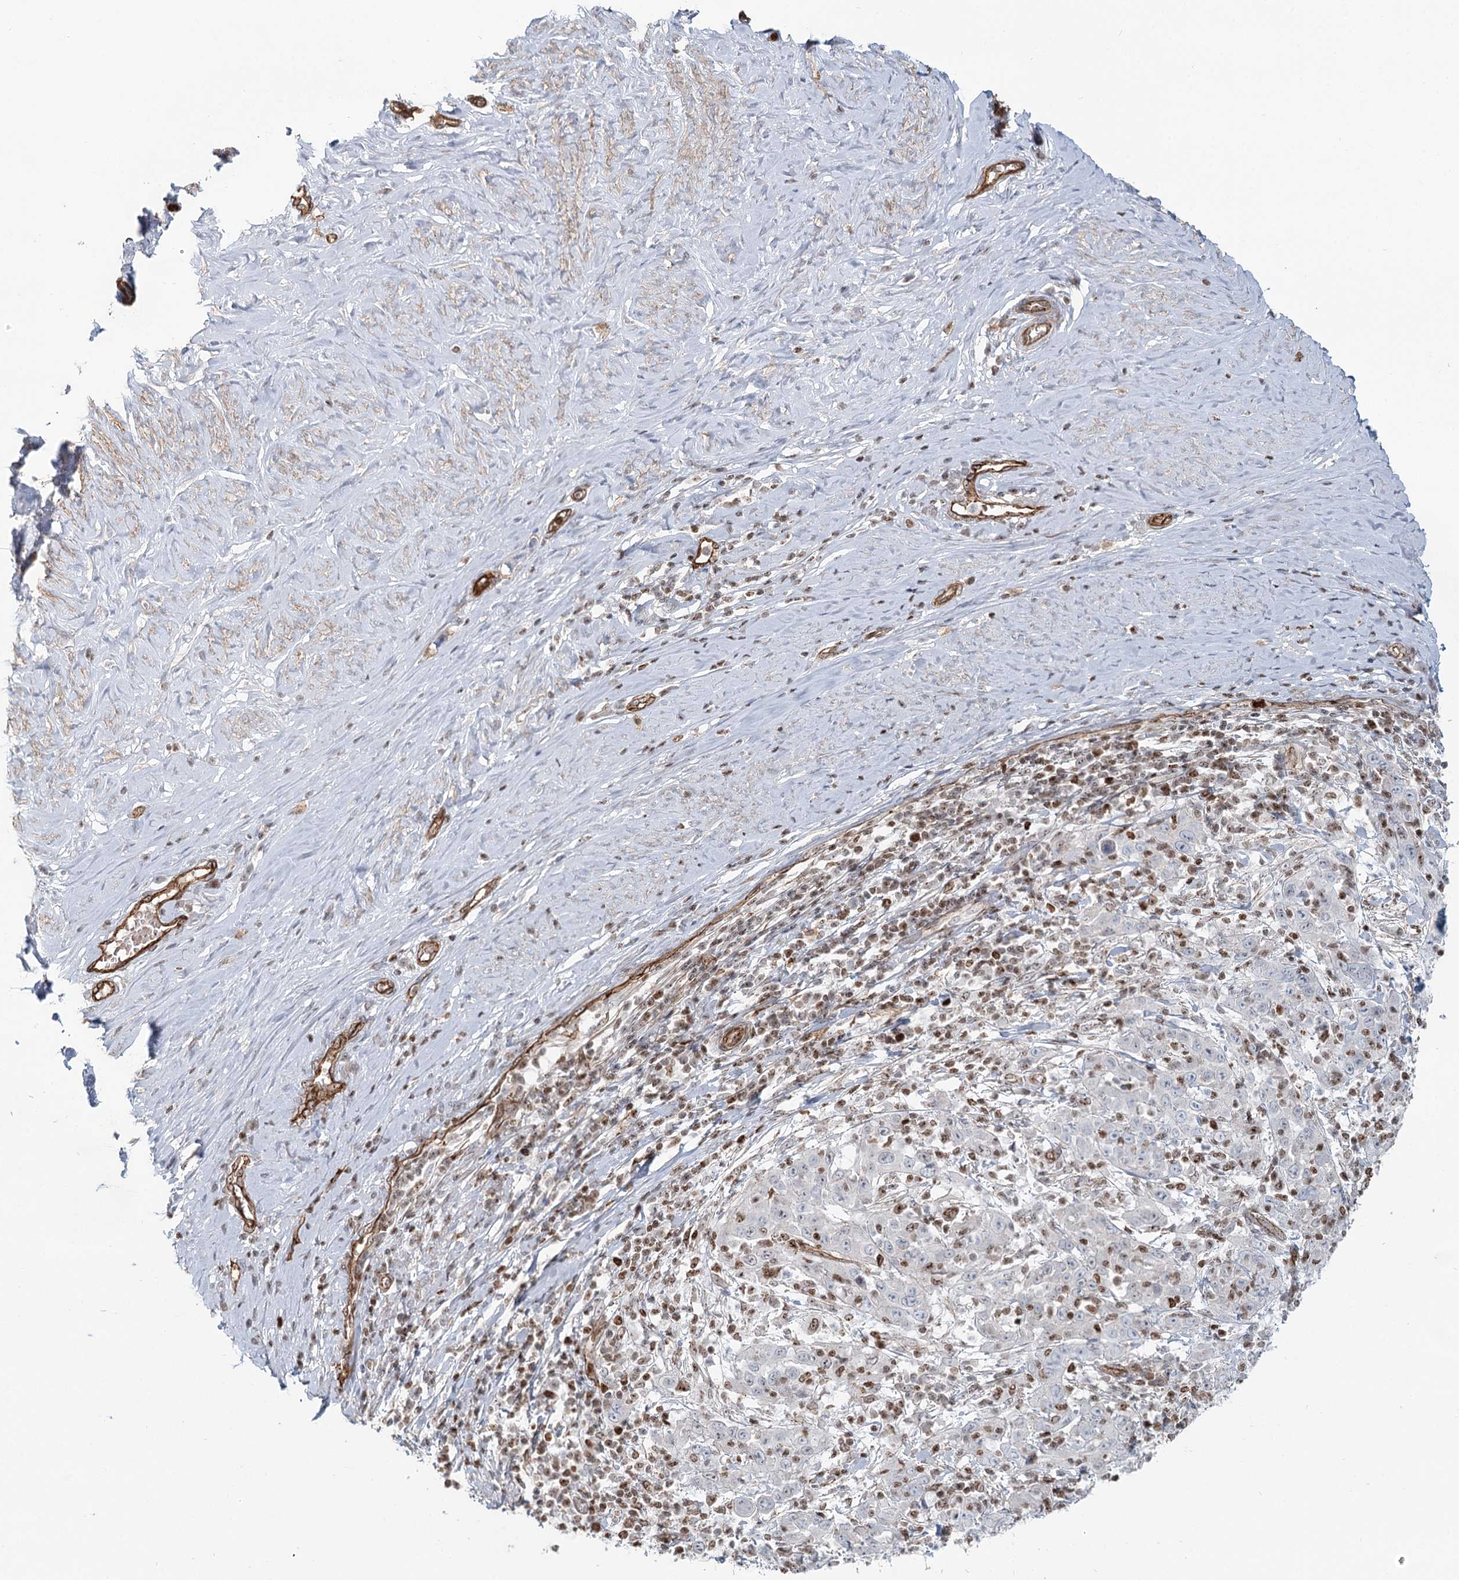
{"staining": {"intensity": "negative", "quantity": "none", "location": "none"}, "tissue": "cervical cancer", "cell_type": "Tumor cells", "image_type": "cancer", "snomed": [{"axis": "morphology", "description": "Squamous cell carcinoma, NOS"}, {"axis": "topography", "description": "Cervix"}], "caption": "Tumor cells are negative for protein expression in human cervical cancer (squamous cell carcinoma). Nuclei are stained in blue.", "gene": "ZFYVE28", "patient": {"sex": "female", "age": 46}}